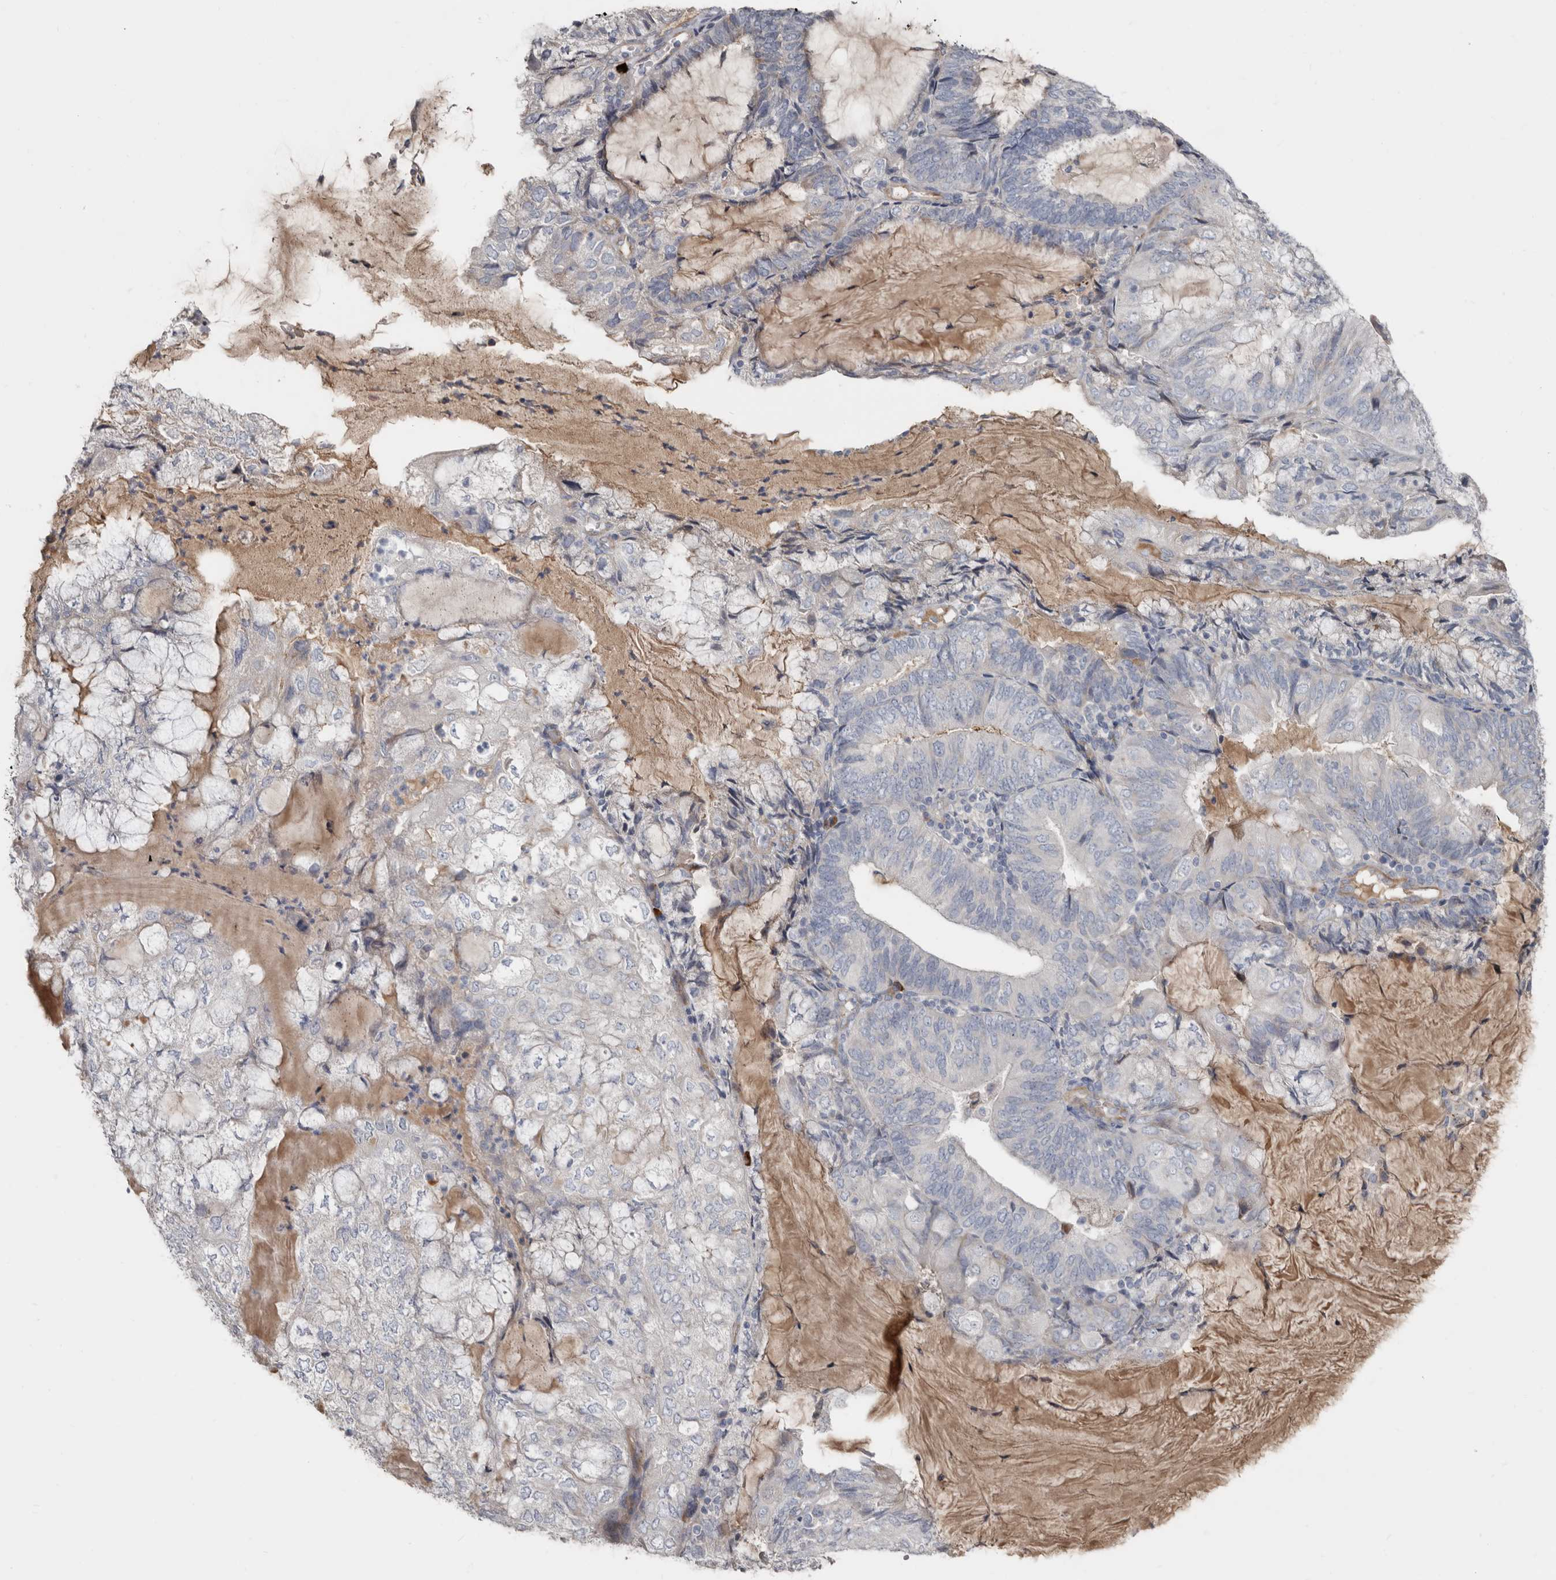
{"staining": {"intensity": "negative", "quantity": "none", "location": "none"}, "tissue": "endometrial cancer", "cell_type": "Tumor cells", "image_type": "cancer", "snomed": [{"axis": "morphology", "description": "Adenocarcinoma, NOS"}, {"axis": "topography", "description": "Endometrium"}], "caption": "A histopathology image of endometrial adenocarcinoma stained for a protein demonstrates no brown staining in tumor cells.", "gene": "ZNF114", "patient": {"sex": "female", "age": 81}}